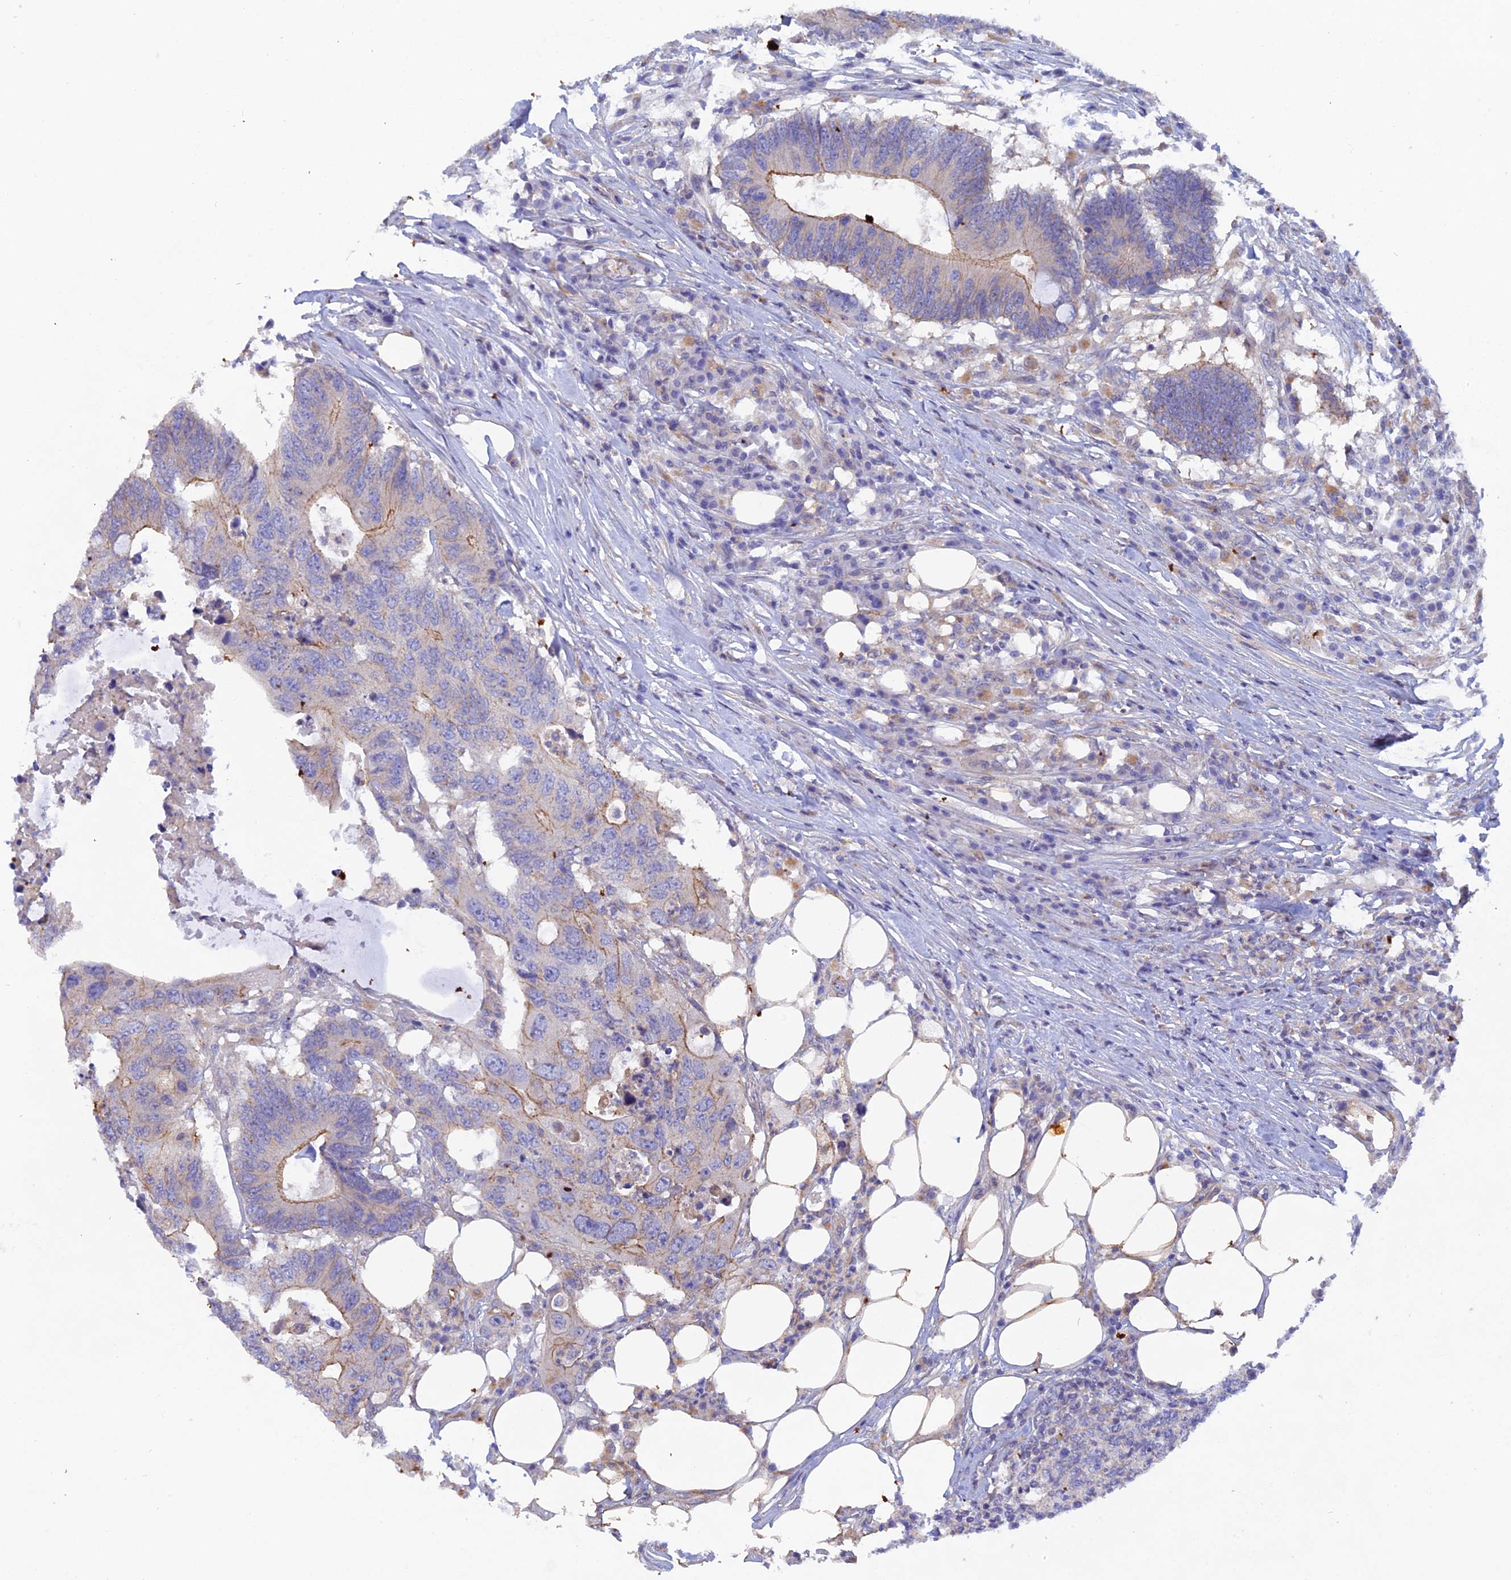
{"staining": {"intensity": "moderate", "quantity": "<25%", "location": "cytoplasmic/membranous"}, "tissue": "colorectal cancer", "cell_type": "Tumor cells", "image_type": "cancer", "snomed": [{"axis": "morphology", "description": "Adenocarcinoma, NOS"}, {"axis": "topography", "description": "Colon"}], "caption": "This micrograph demonstrates immunohistochemistry (IHC) staining of adenocarcinoma (colorectal), with low moderate cytoplasmic/membranous expression in about <25% of tumor cells.", "gene": "FZR1", "patient": {"sex": "male", "age": 71}}